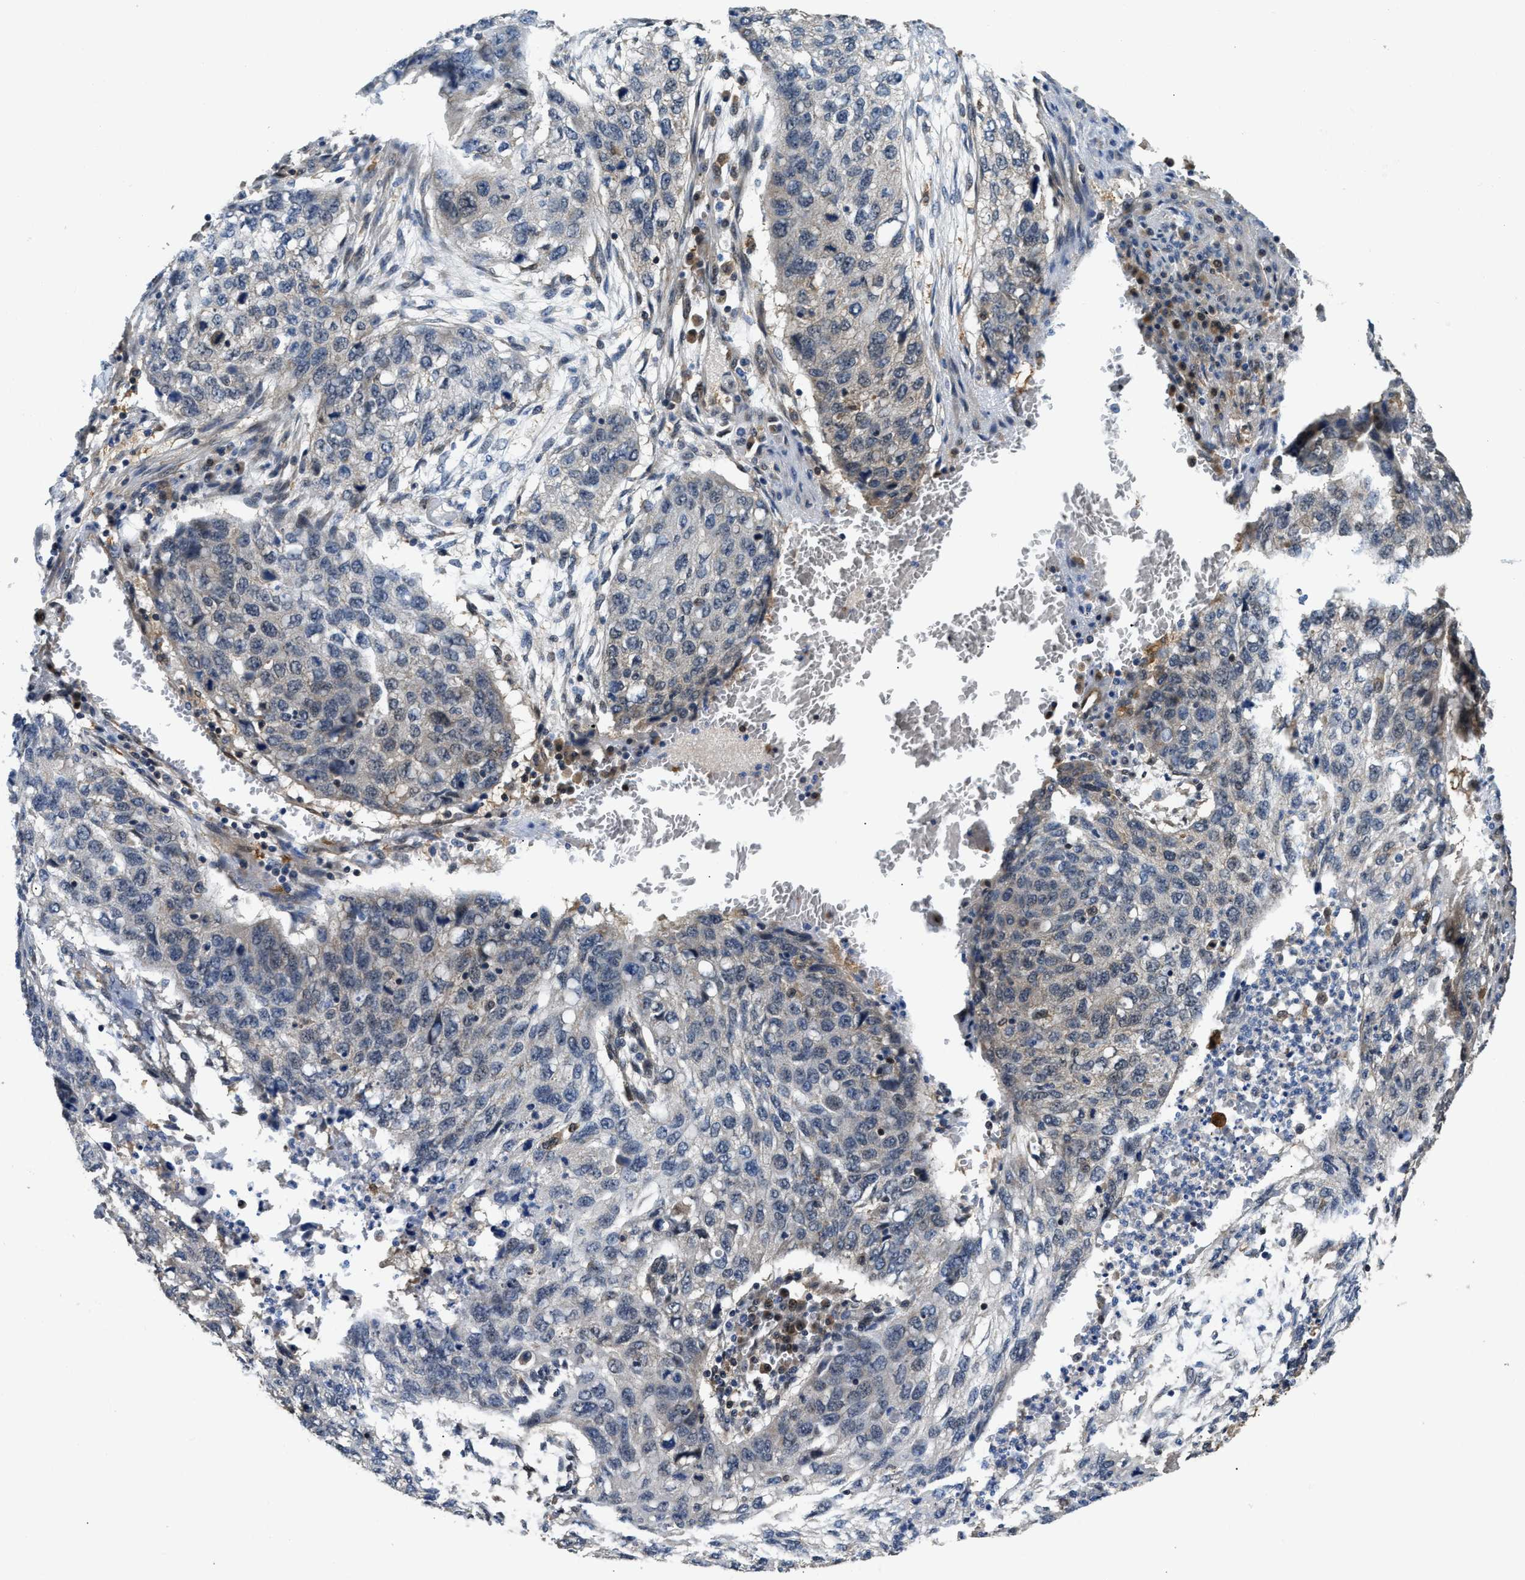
{"staining": {"intensity": "negative", "quantity": "none", "location": "none"}, "tissue": "lung cancer", "cell_type": "Tumor cells", "image_type": "cancer", "snomed": [{"axis": "morphology", "description": "Squamous cell carcinoma, NOS"}, {"axis": "topography", "description": "Lung"}], "caption": "This histopathology image is of squamous cell carcinoma (lung) stained with immunohistochemistry (IHC) to label a protein in brown with the nuclei are counter-stained blue. There is no staining in tumor cells.", "gene": "PPA1", "patient": {"sex": "female", "age": 63}}